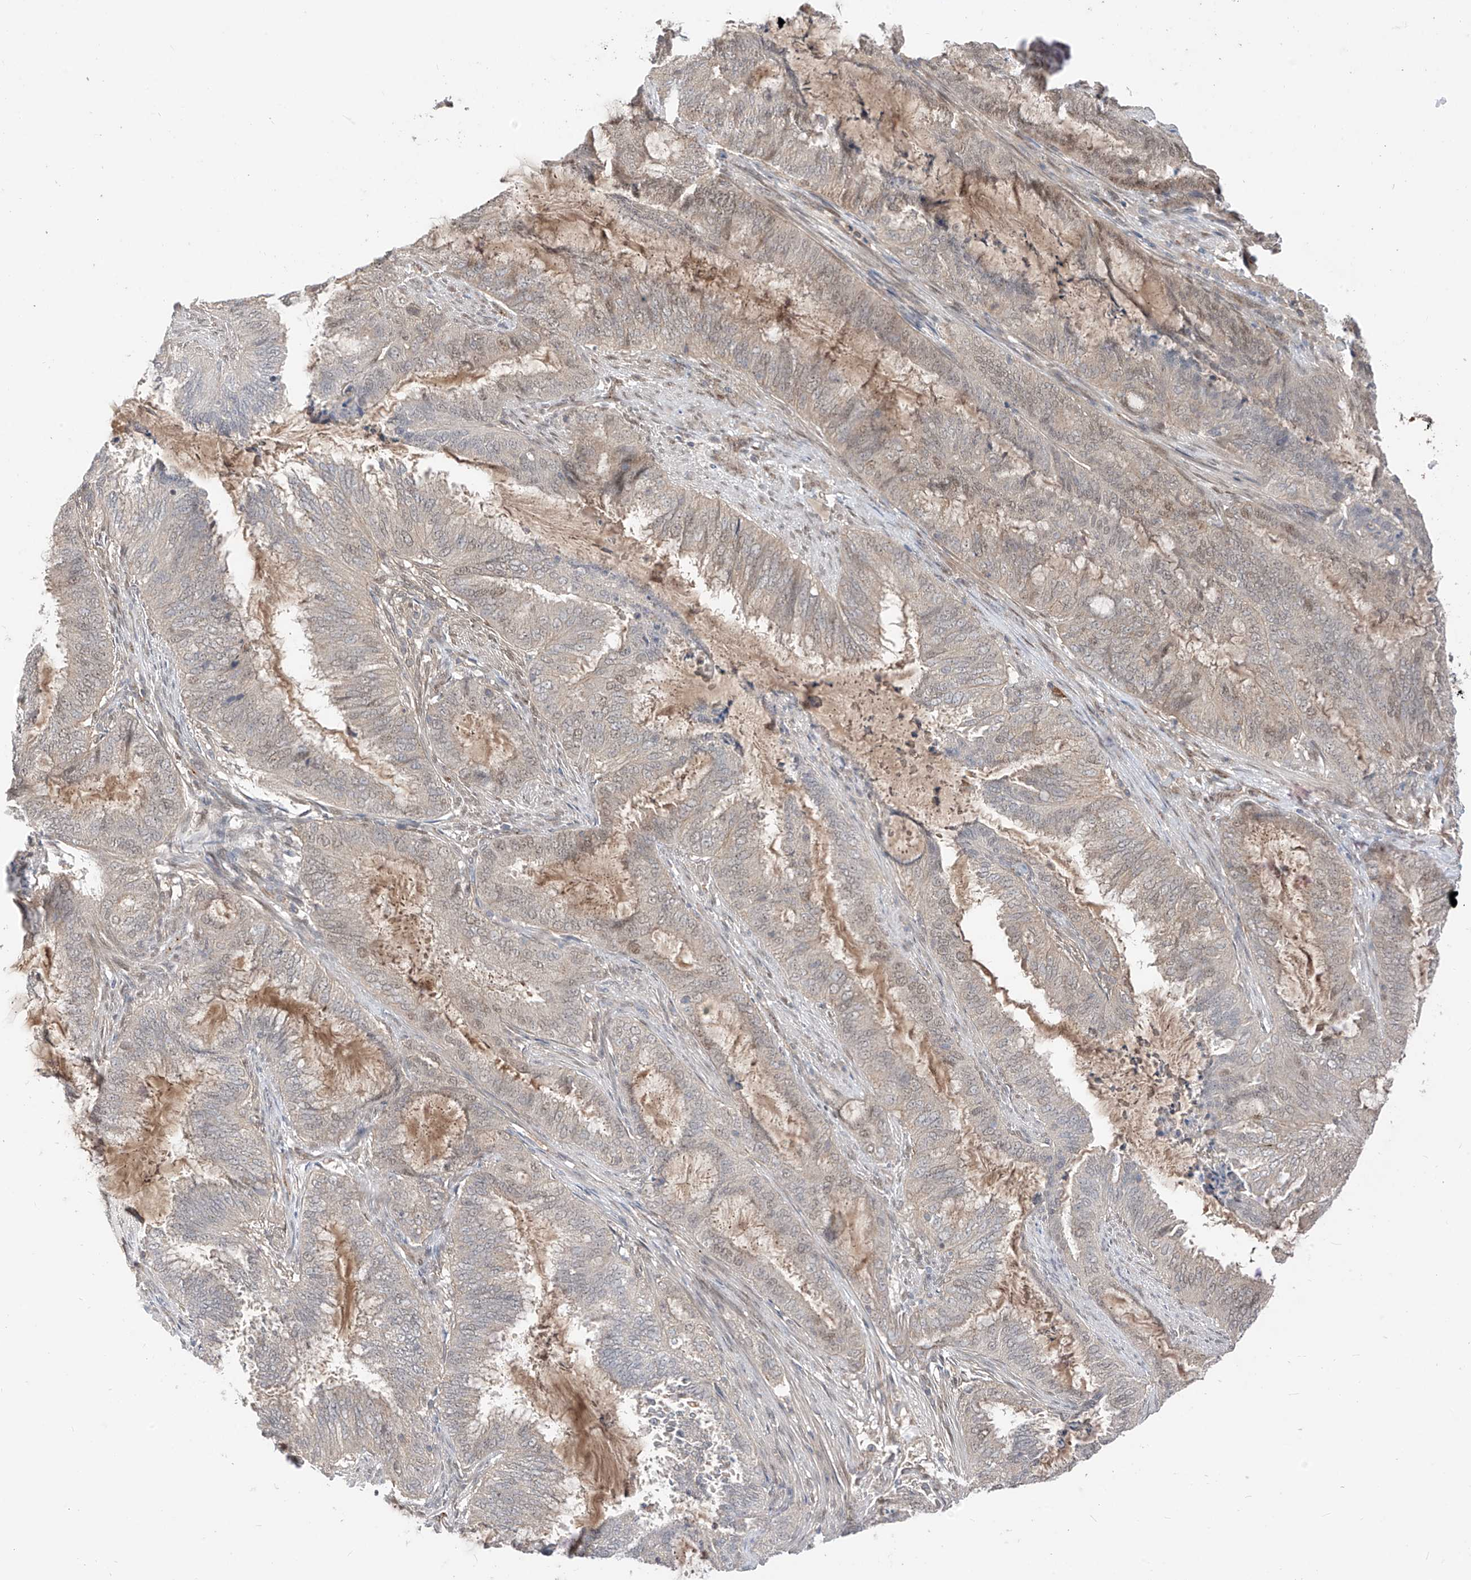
{"staining": {"intensity": "moderate", "quantity": "<25%", "location": "nuclear"}, "tissue": "endometrial cancer", "cell_type": "Tumor cells", "image_type": "cancer", "snomed": [{"axis": "morphology", "description": "Adenocarcinoma, NOS"}, {"axis": "topography", "description": "Endometrium"}], "caption": "This is a histology image of IHC staining of endometrial cancer, which shows moderate expression in the nuclear of tumor cells.", "gene": "MRTFA", "patient": {"sex": "female", "age": 51}}